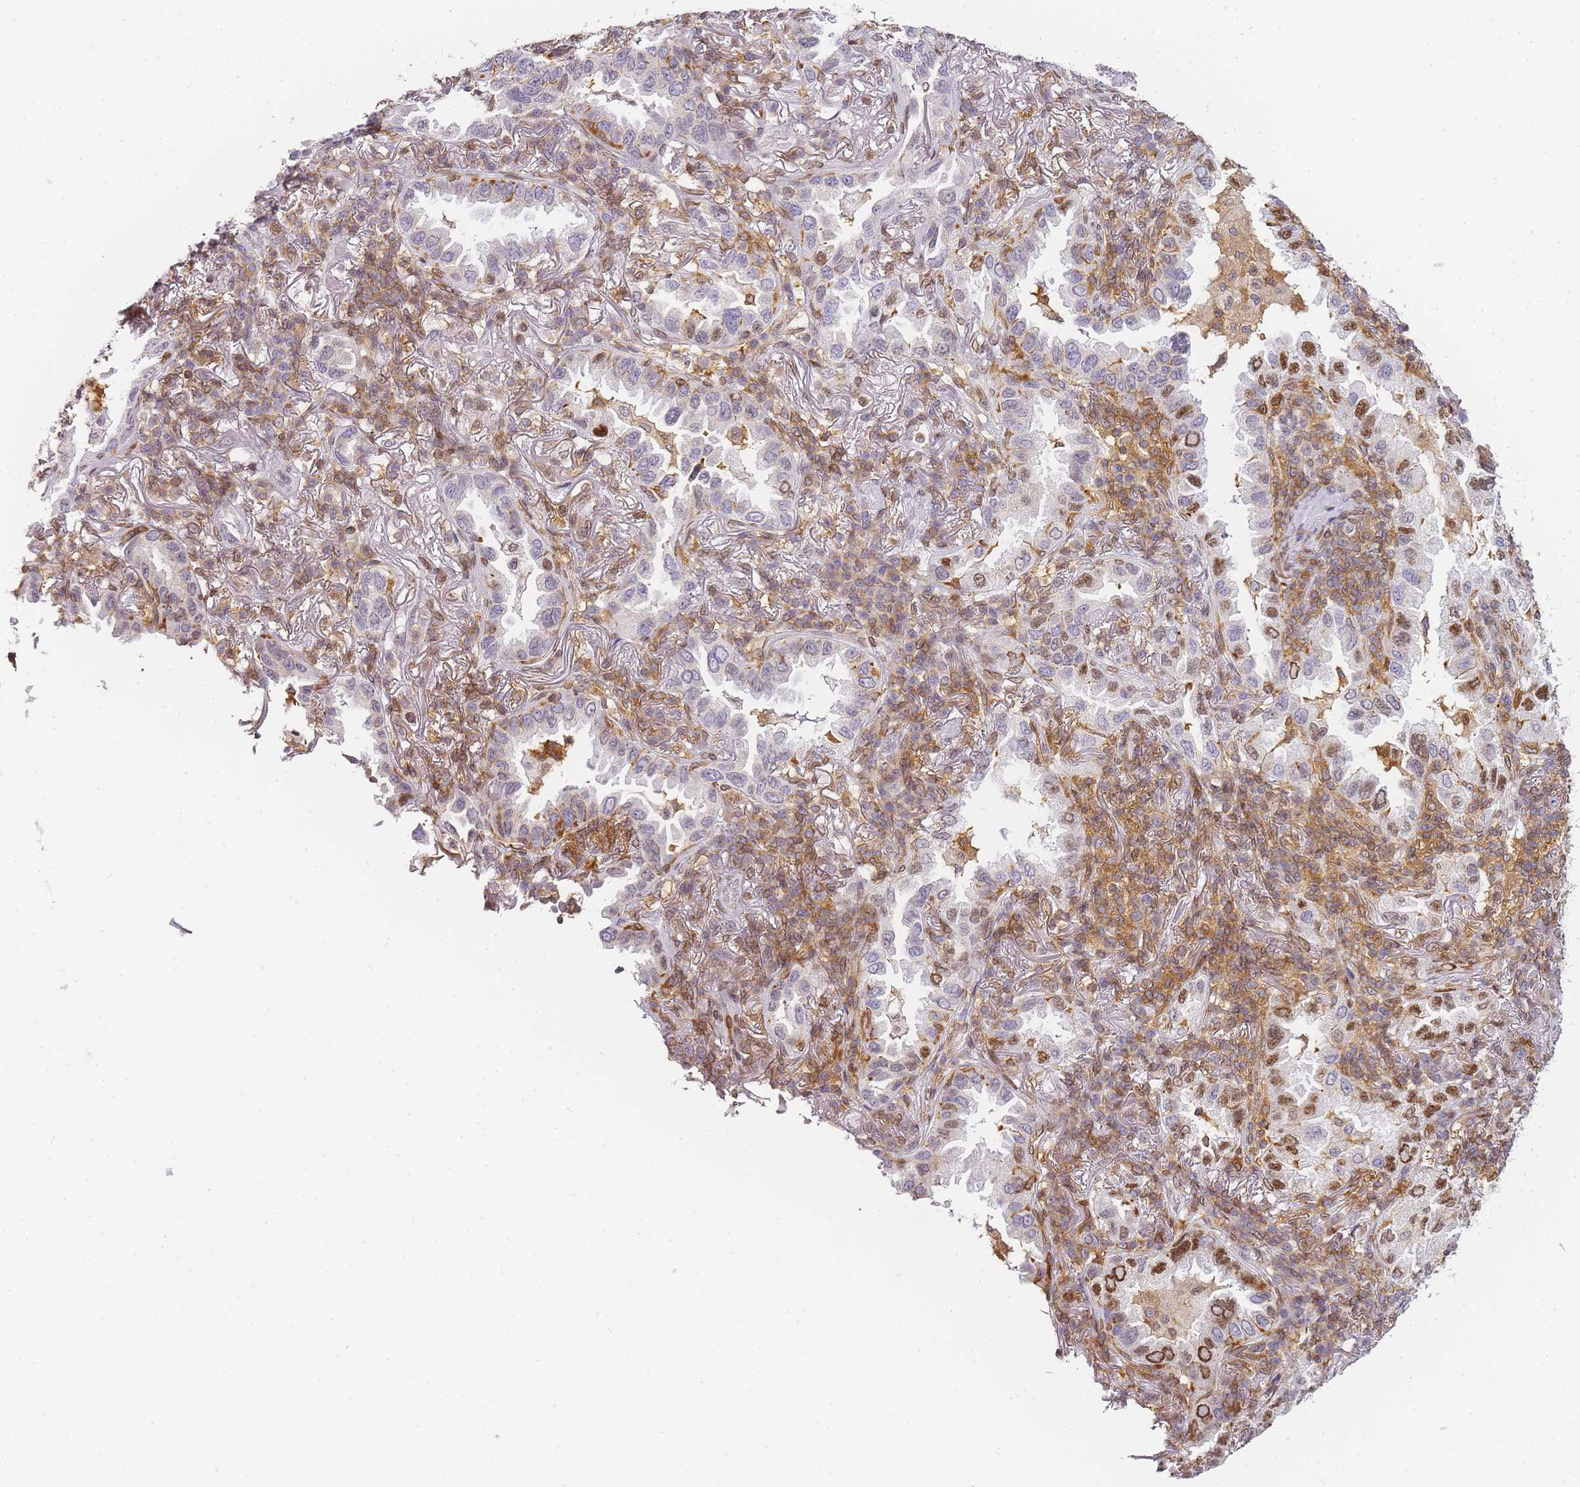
{"staining": {"intensity": "negative", "quantity": "none", "location": "none"}, "tissue": "lung cancer", "cell_type": "Tumor cells", "image_type": "cancer", "snomed": [{"axis": "morphology", "description": "Adenocarcinoma, NOS"}, {"axis": "topography", "description": "Lung"}], "caption": "Immunohistochemistry (IHC) micrograph of neoplastic tissue: lung cancer (adenocarcinoma) stained with DAB exhibits no significant protein expression in tumor cells. (Immunohistochemistry (IHC), brightfield microscopy, high magnification).", "gene": "JAKMIP1", "patient": {"sex": "female", "age": 69}}